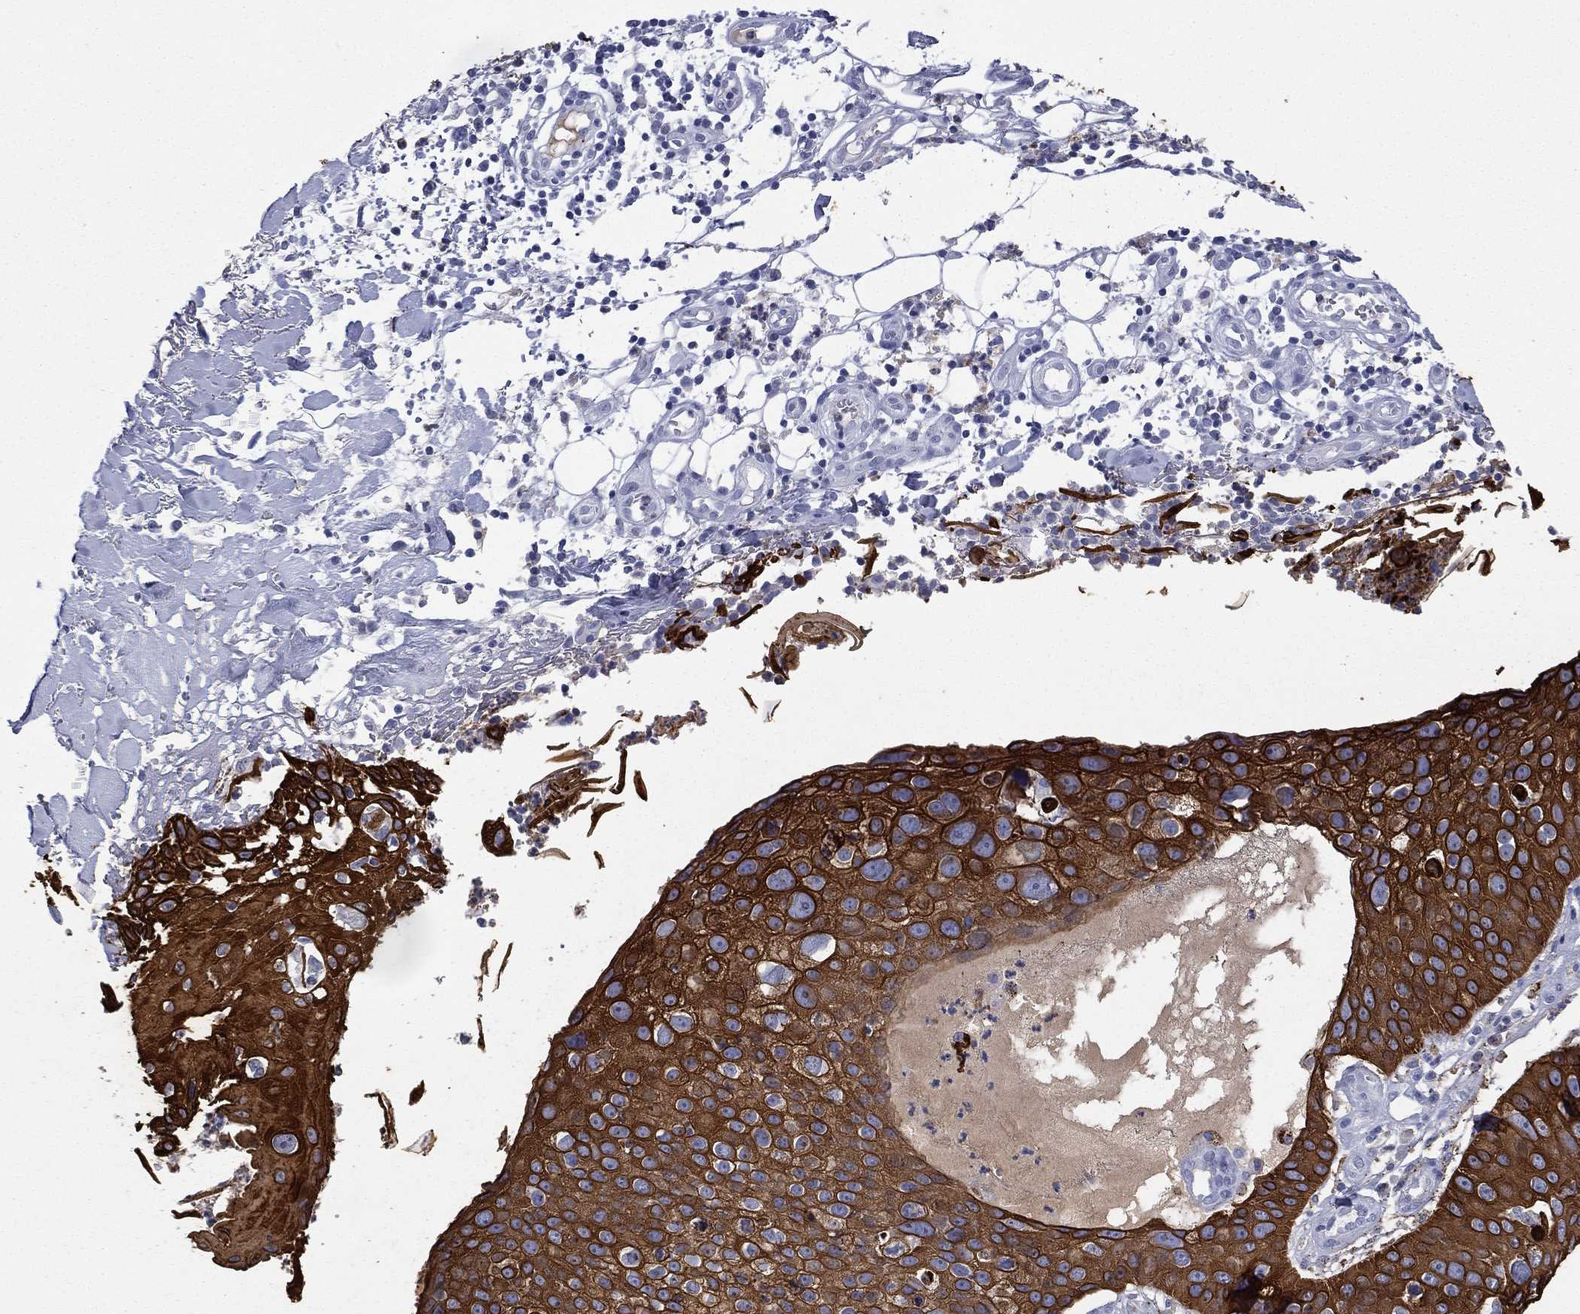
{"staining": {"intensity": "strong", "quantity": ">75%", "location": "cytoplasmic/membranous"}, "tissue": "skin cancer", "cell_type": "Tumor cells", "image_type": "cancer", "snomed": [{"axis": "morphology", "description": "Squamous cell carcinoma, NOS"}, {"axis": "topography", "description": "Skin"}], "caption": "Human skin squamous cell carcinoma stained with a brown dye reveals strong cytoplasmic/membranous positive expression in about >75% of tumor cells.", "gene": "KRT7", "patient": {"sex": "male", "age": 71}}